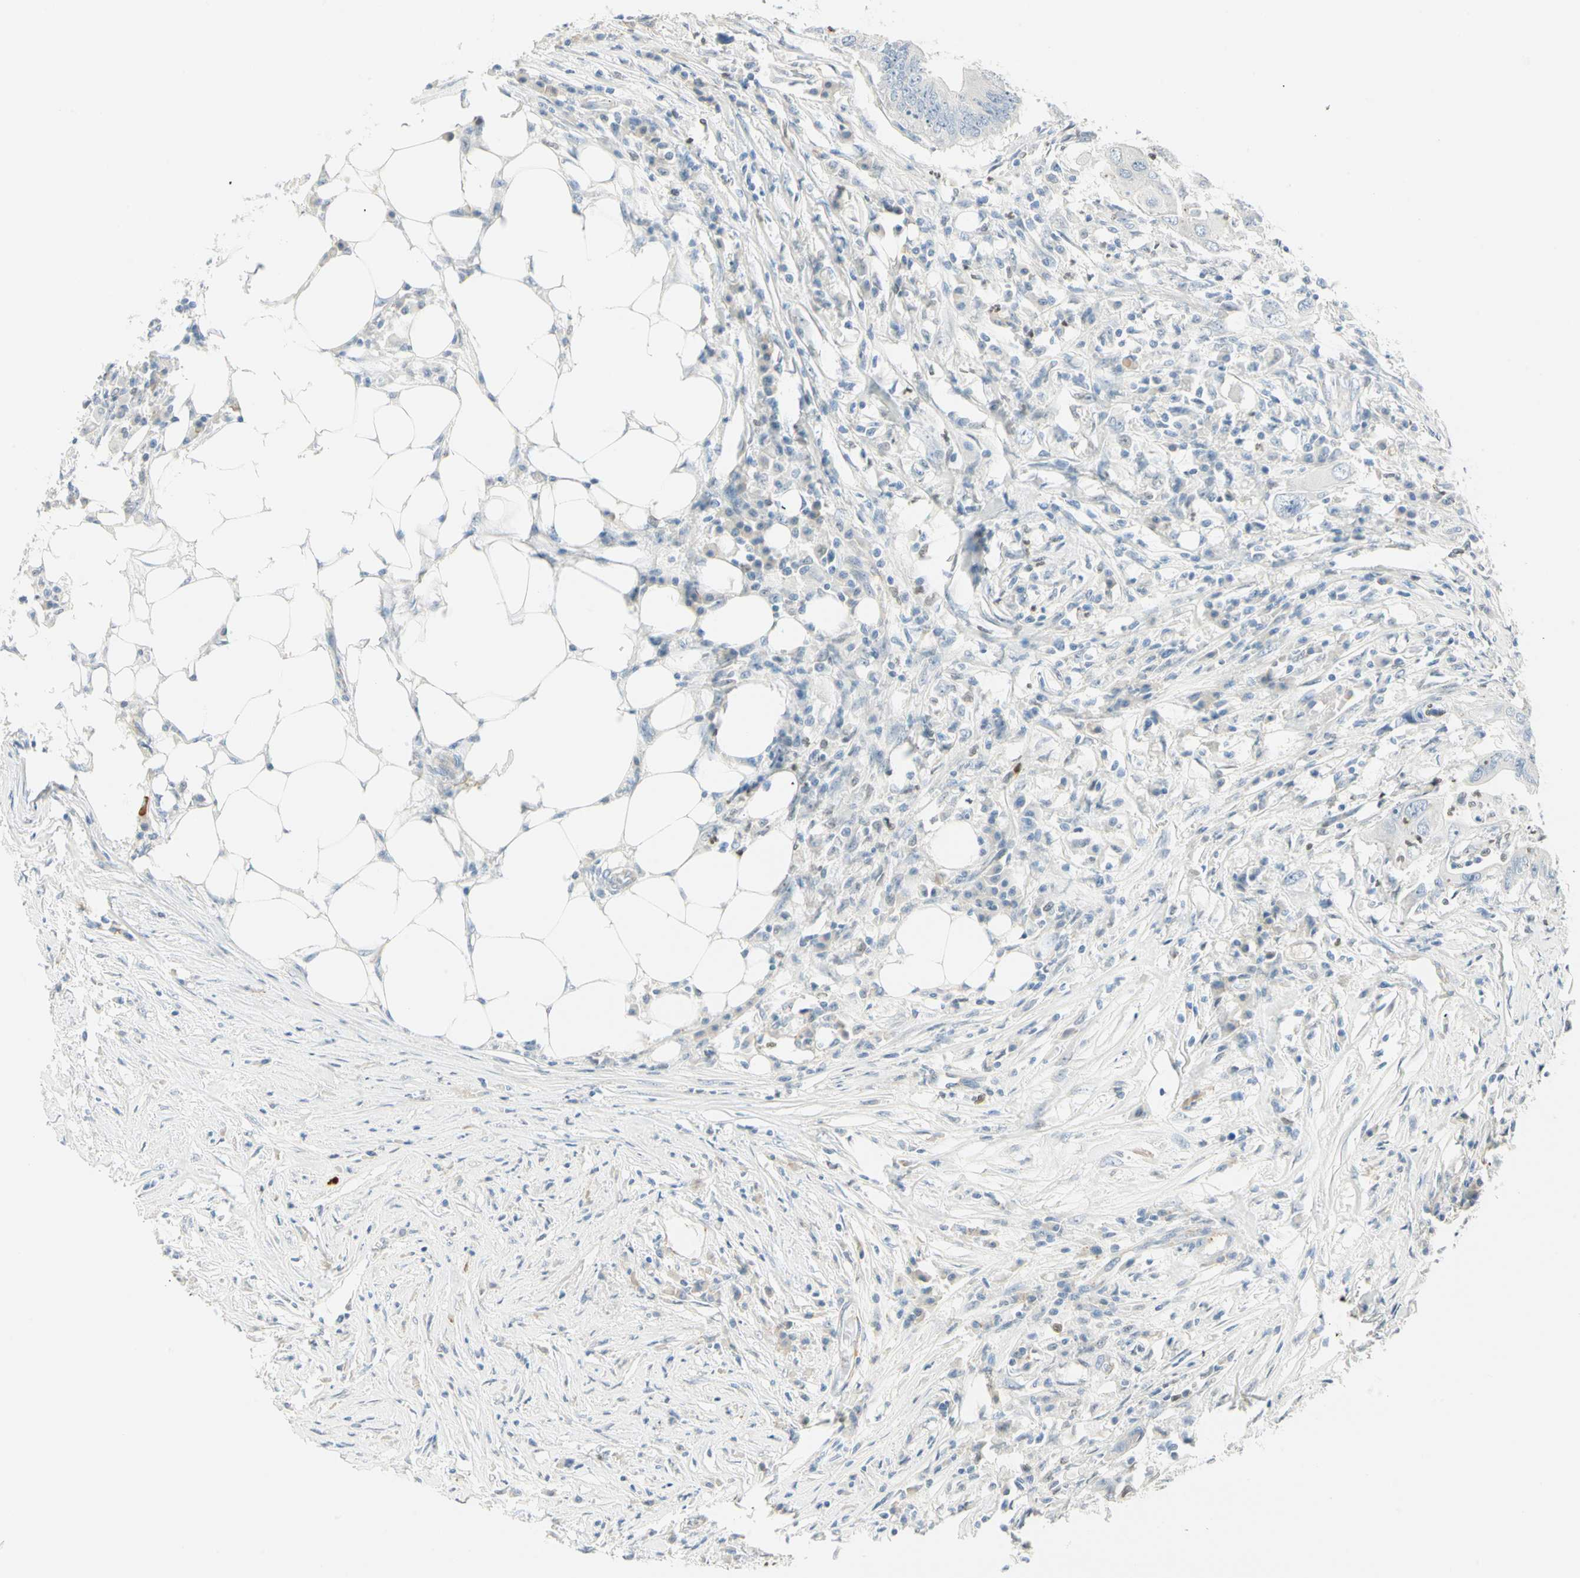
{"staining": {"intensity": "negative", "quantity": "none", "location": "none"}, "tissue": "colorectal cancer", "cell_type": "Tumor cells", "image_type": "cancer", "snomed": [{"axis": "morphology", "description": "Adenocarcinoma, NOS"}, {"axis": "topography", "description": "Colon"}], "caption": "IHC histopathology image of colorectal cancer (adenocarcinoma) stained for a protein (brown), which demonstrates no positivity in tumor cells.", "gene": "MLLT10", "patient": {"sex": "male", "age": 71}}